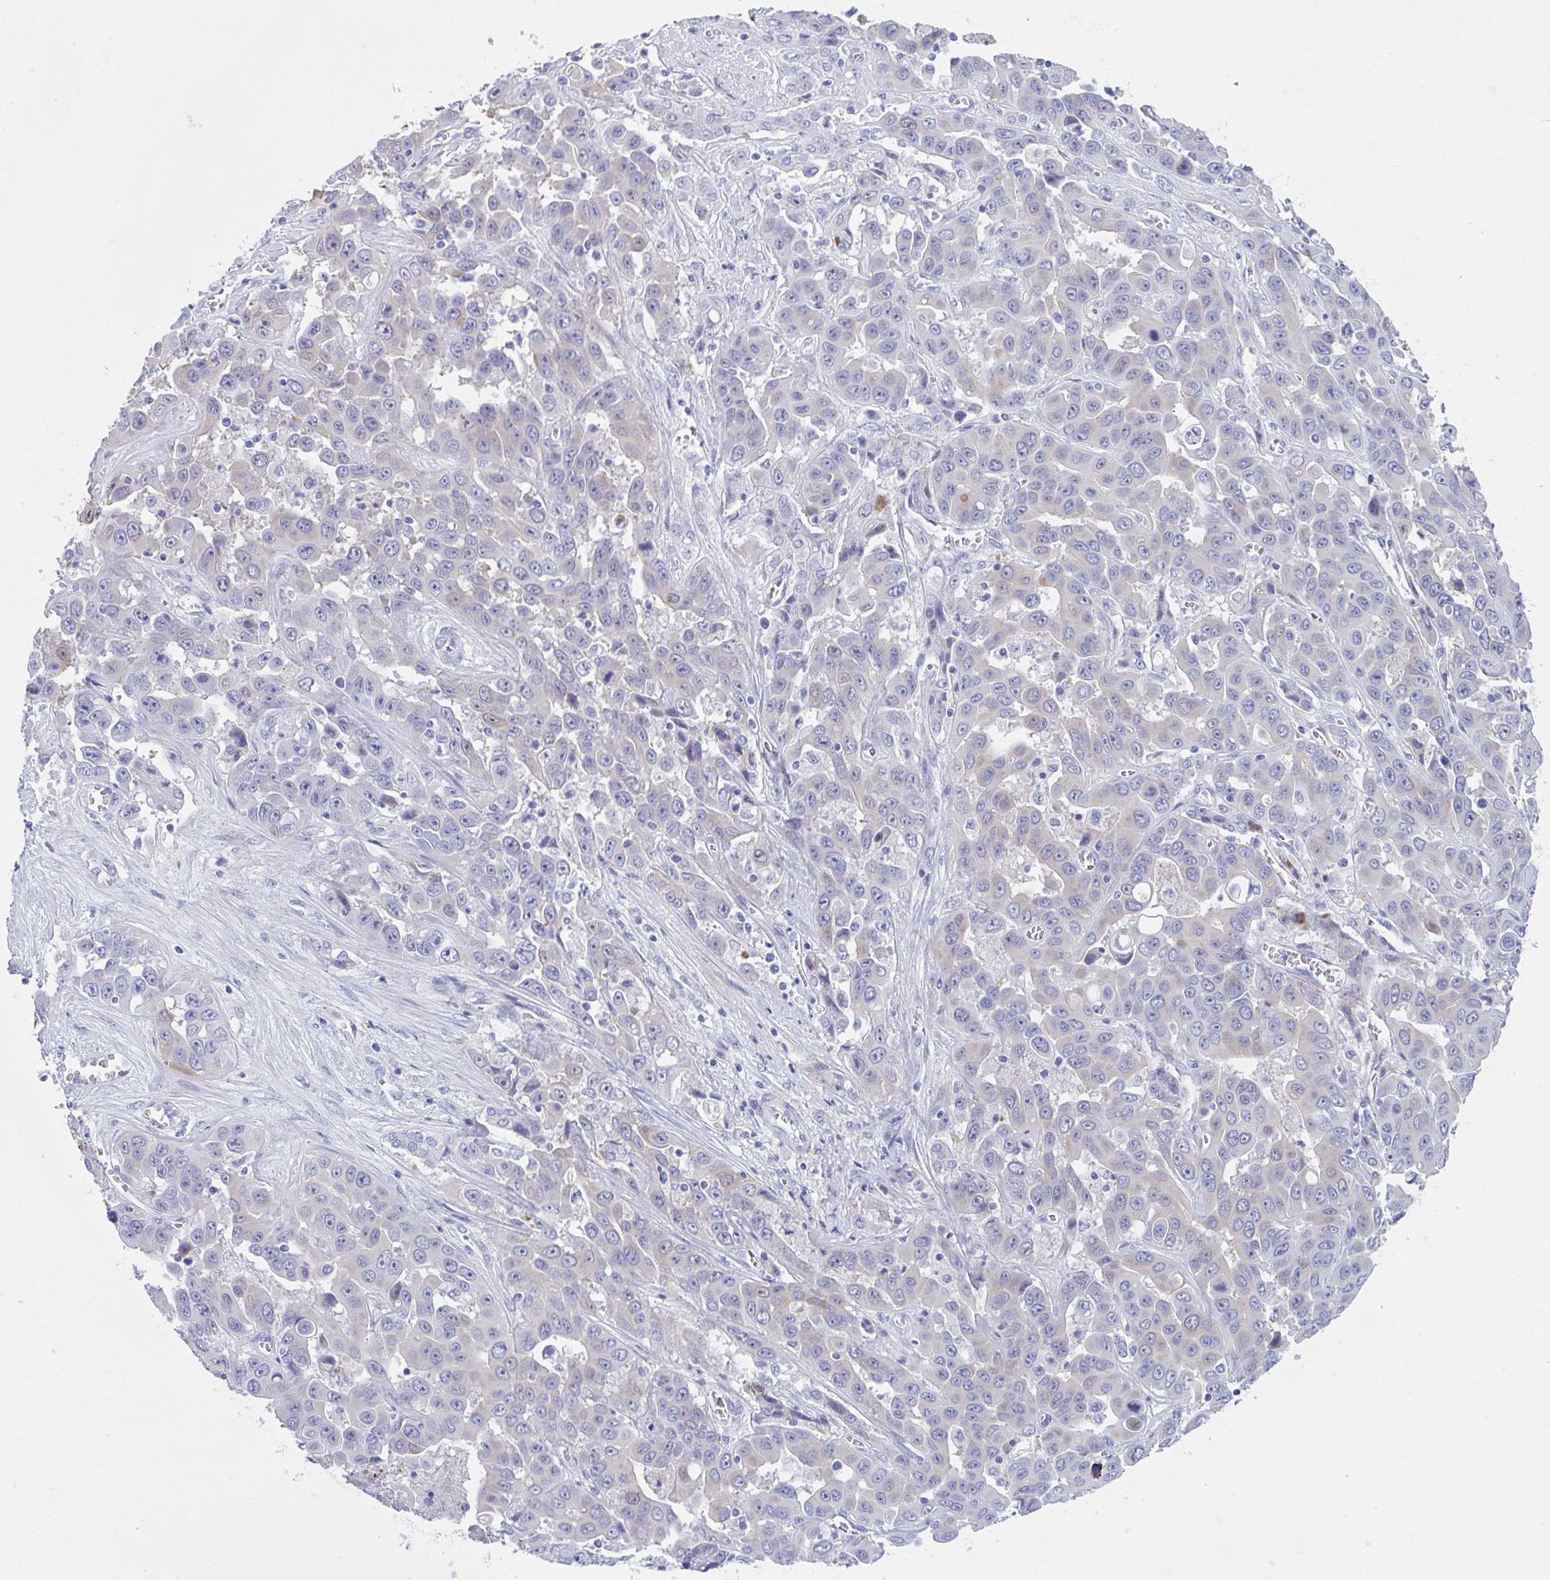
{"staining": {"intensity": "negative", "quantity": "none", "location": "none"}, "tissue": "liver cancer", "cell_type": "Tumor cells", "image_type": "cancer", "snomed": [{"axis": "morphology", "description": "Cholangiocarcinoma"}, {"axis": "topography", "description": "Liver"}], "caption": "High power microscopy image of an immunohistochemistry photomicrograph of liver cancer (cholangiocarcinoma), revealing no significant expression in tumor cells.", "gene": "TTC30B", "patient": {"sex": "female", "age": 52}}